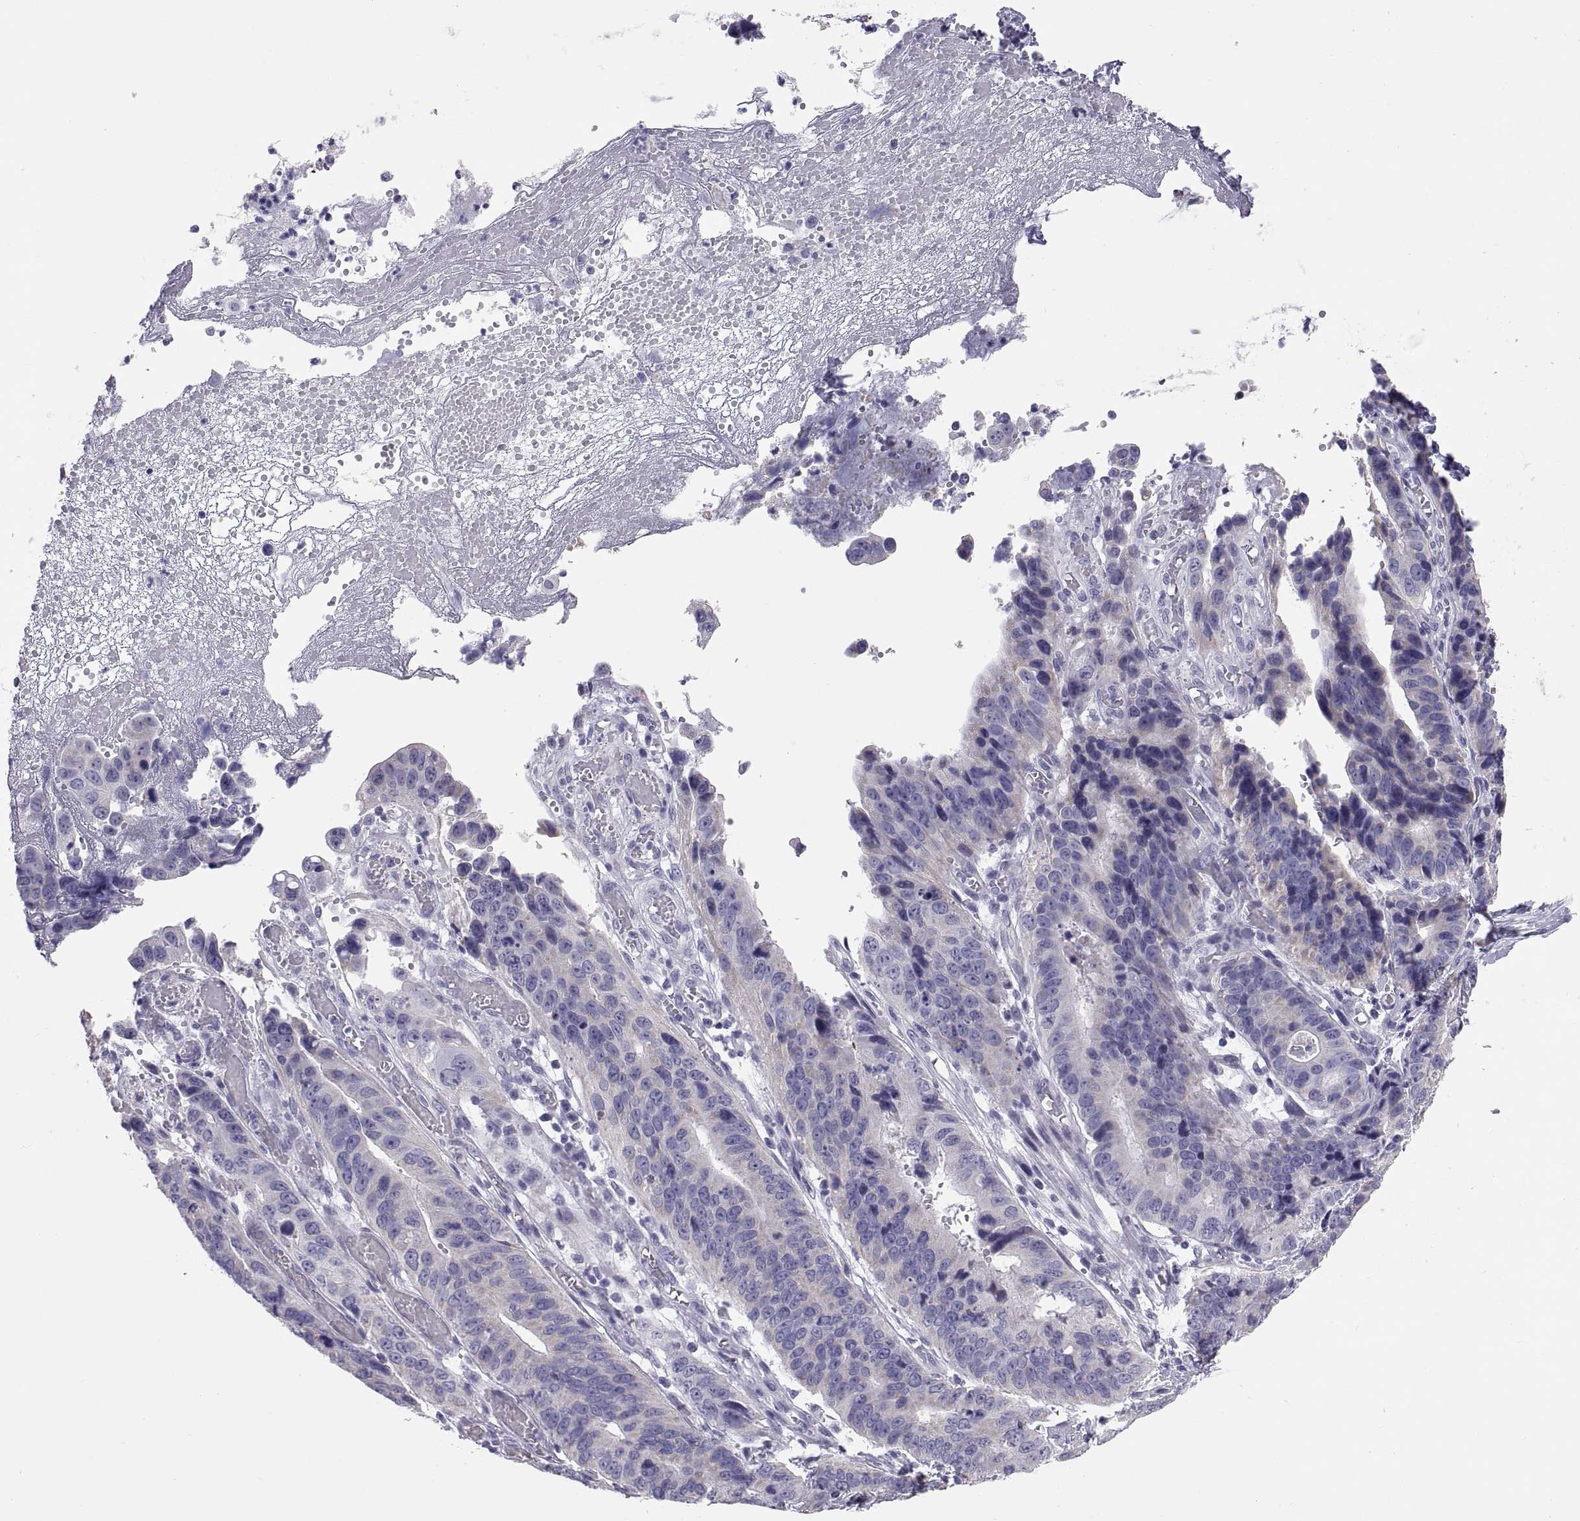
{"staining": {"intensity": "negative", "quantity": "none", "location": "none"}, "tissue": "stomach cancer", "cell_type": "Tumor cells", "image_type": "cancer", "snomed": [{"axis": "morphology", "description": "Adenocarcinoma, NOS"}, {"axis": "topography", "description": "Stomach"}], "caption": "DAB (3,3'-diaminobenzidine) immunohistochemical staining of human adenocarcinoma (stomach) reveals no significant positivity in tumor cells.", "gene": "FAM170A", "patient": {"sex": "male", "age": 84}}